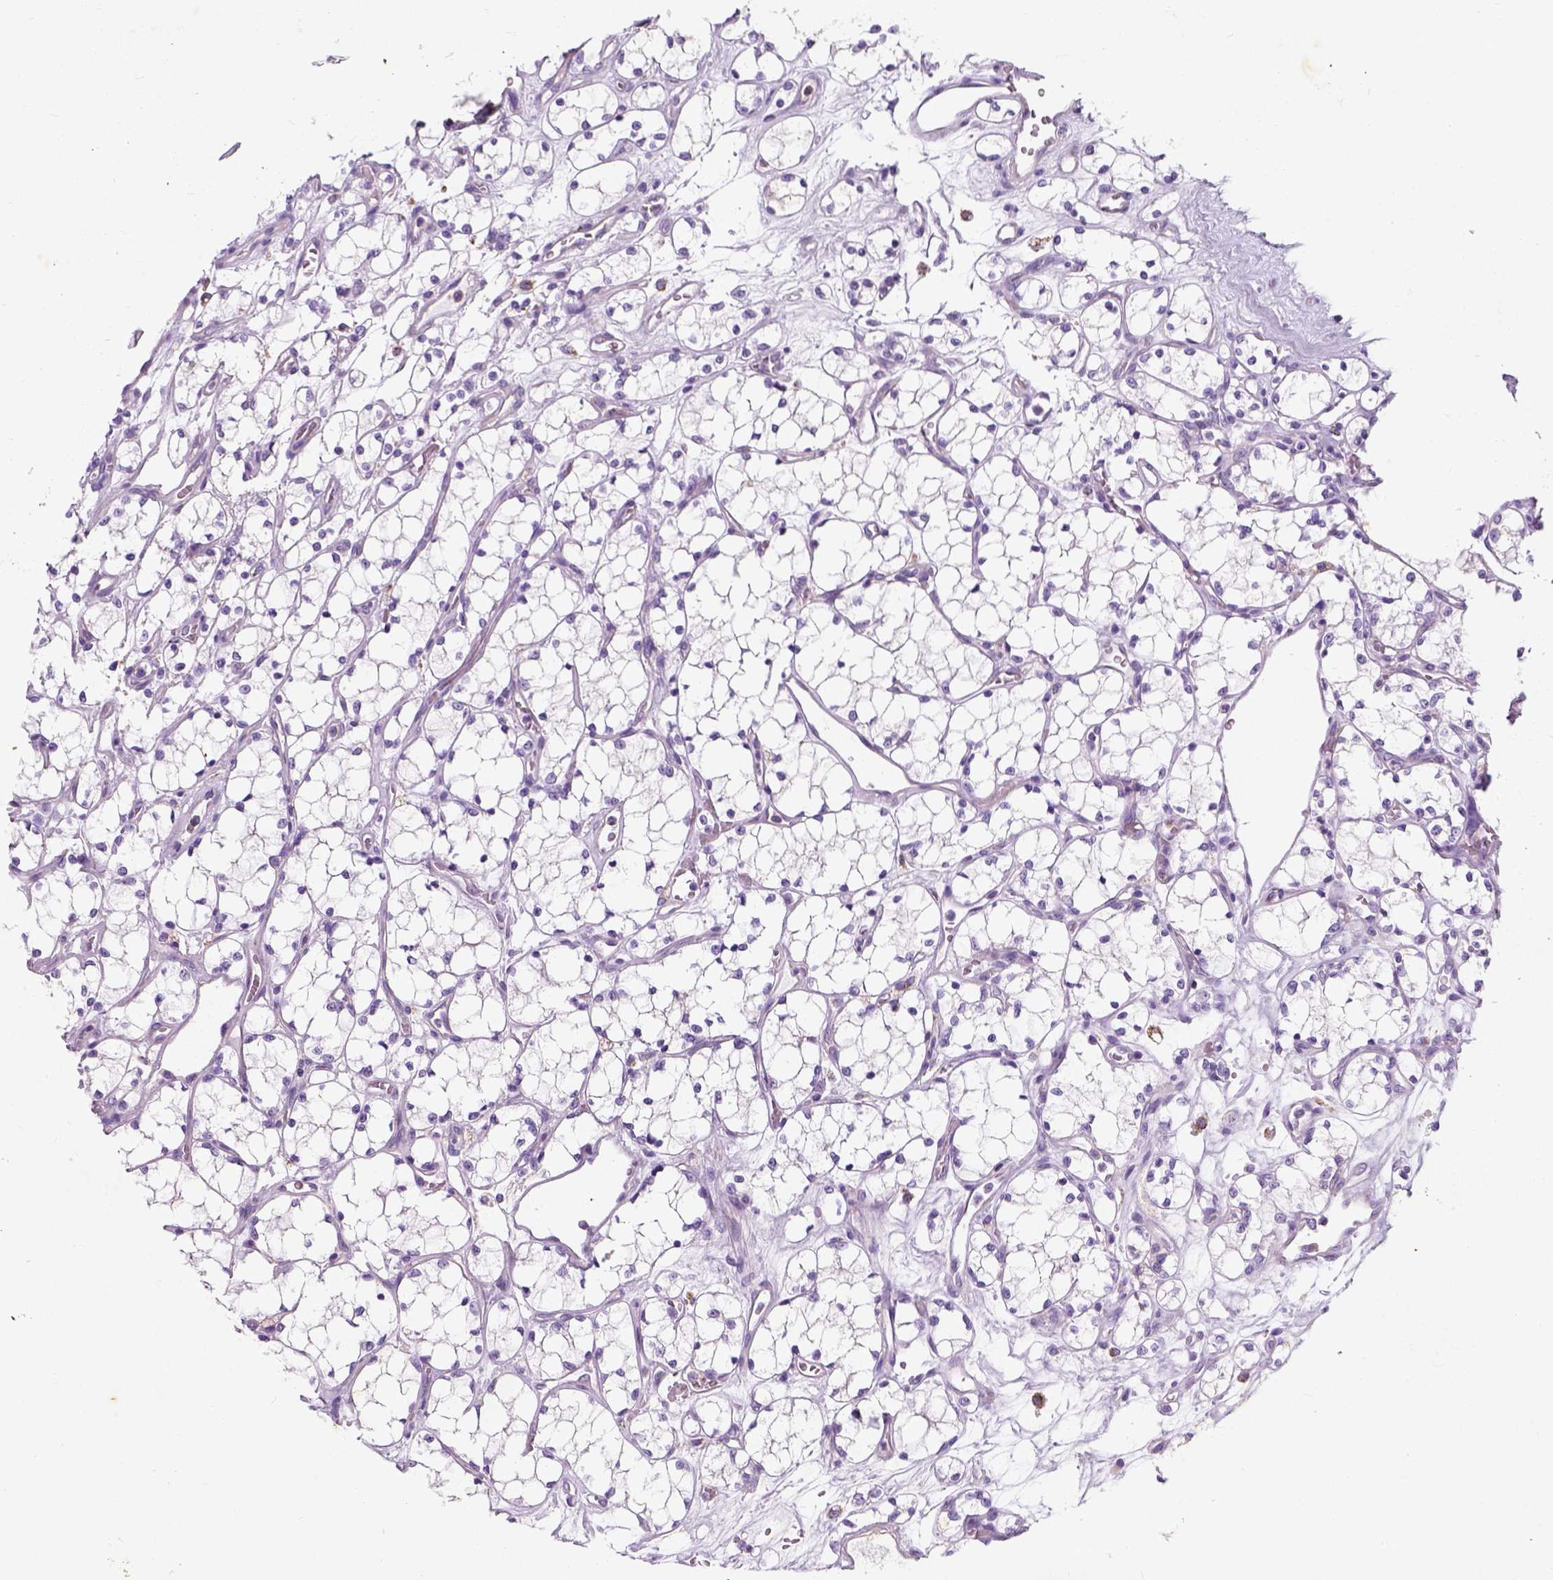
{"staining": {"intensity": "negative", "quantity": "none", "location": "none"}, "tissue": "renal cancer", "cell_type": "Tumor cells", "image_type": "cancer", "snomed": [{"axis": "morphology", "description": "Adenocarcinoma, NOS"}, {"axis": "topography", "description": "Kidney"}], "caption": "This micrograph is of renal cancer (adenocarcinoma) stained with immunohistochemistry to label a protein in brown with the nuclei are counter-stained blue. There is no positivity in tumor cells. (DAB immunohistochemistry, high magnification).", "gene": "CHODL", "patient": {"sex": "female", "age": 69}}